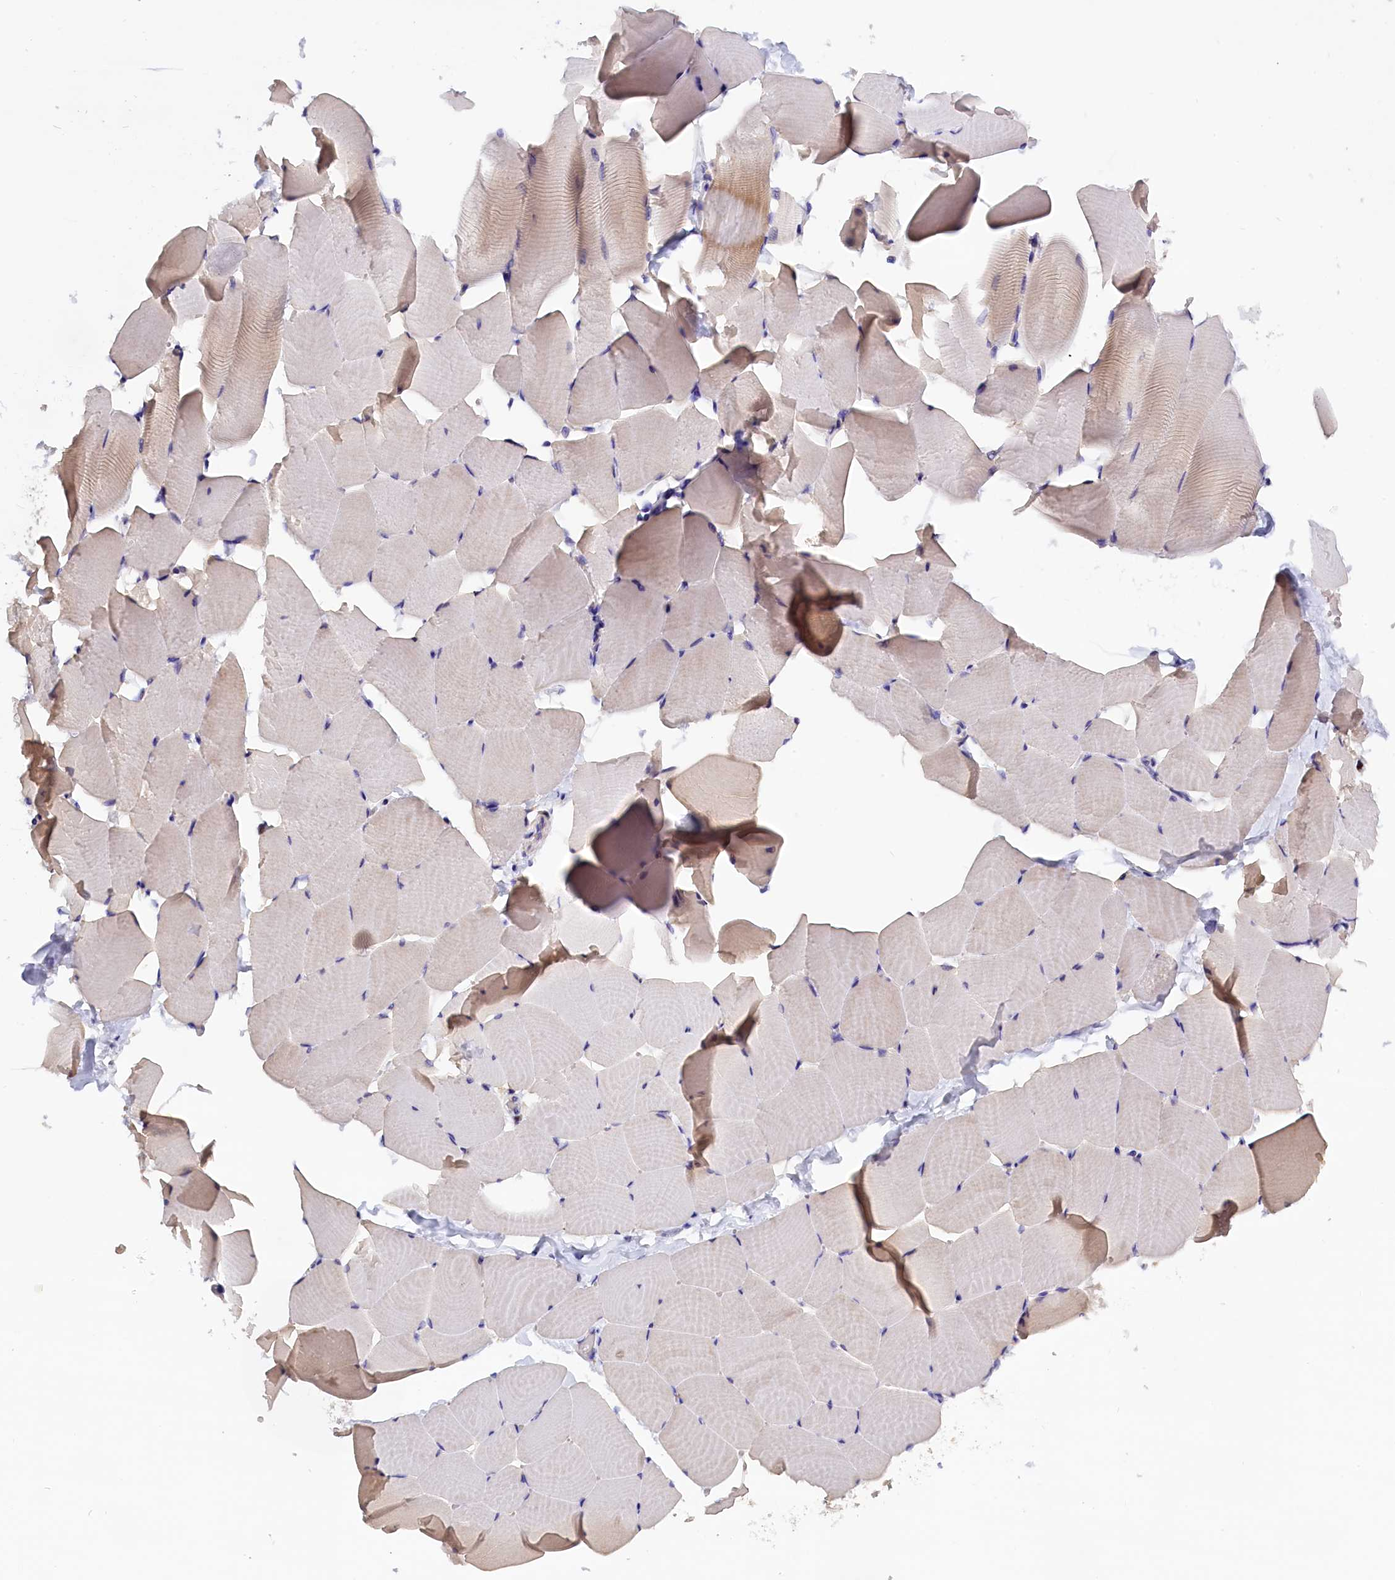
{"staining": {"intensity": "negative", "quantity": "none", "location": "none"}, "tissue": "skeletal muscle", "cell_type": "Myocytes", "image_type": "normal", "snomed": [{"axis": "morphology", "description": "Normal tissue, NOS"}, {"axis": "topography", "description": "Skeletal muscle"}], "caption": "Micrograph shows no significant protein expression in myocytes of normal skeletal muscle.", "gene": "BTBD9", "patient": {"sex": "male", "age": 25}}